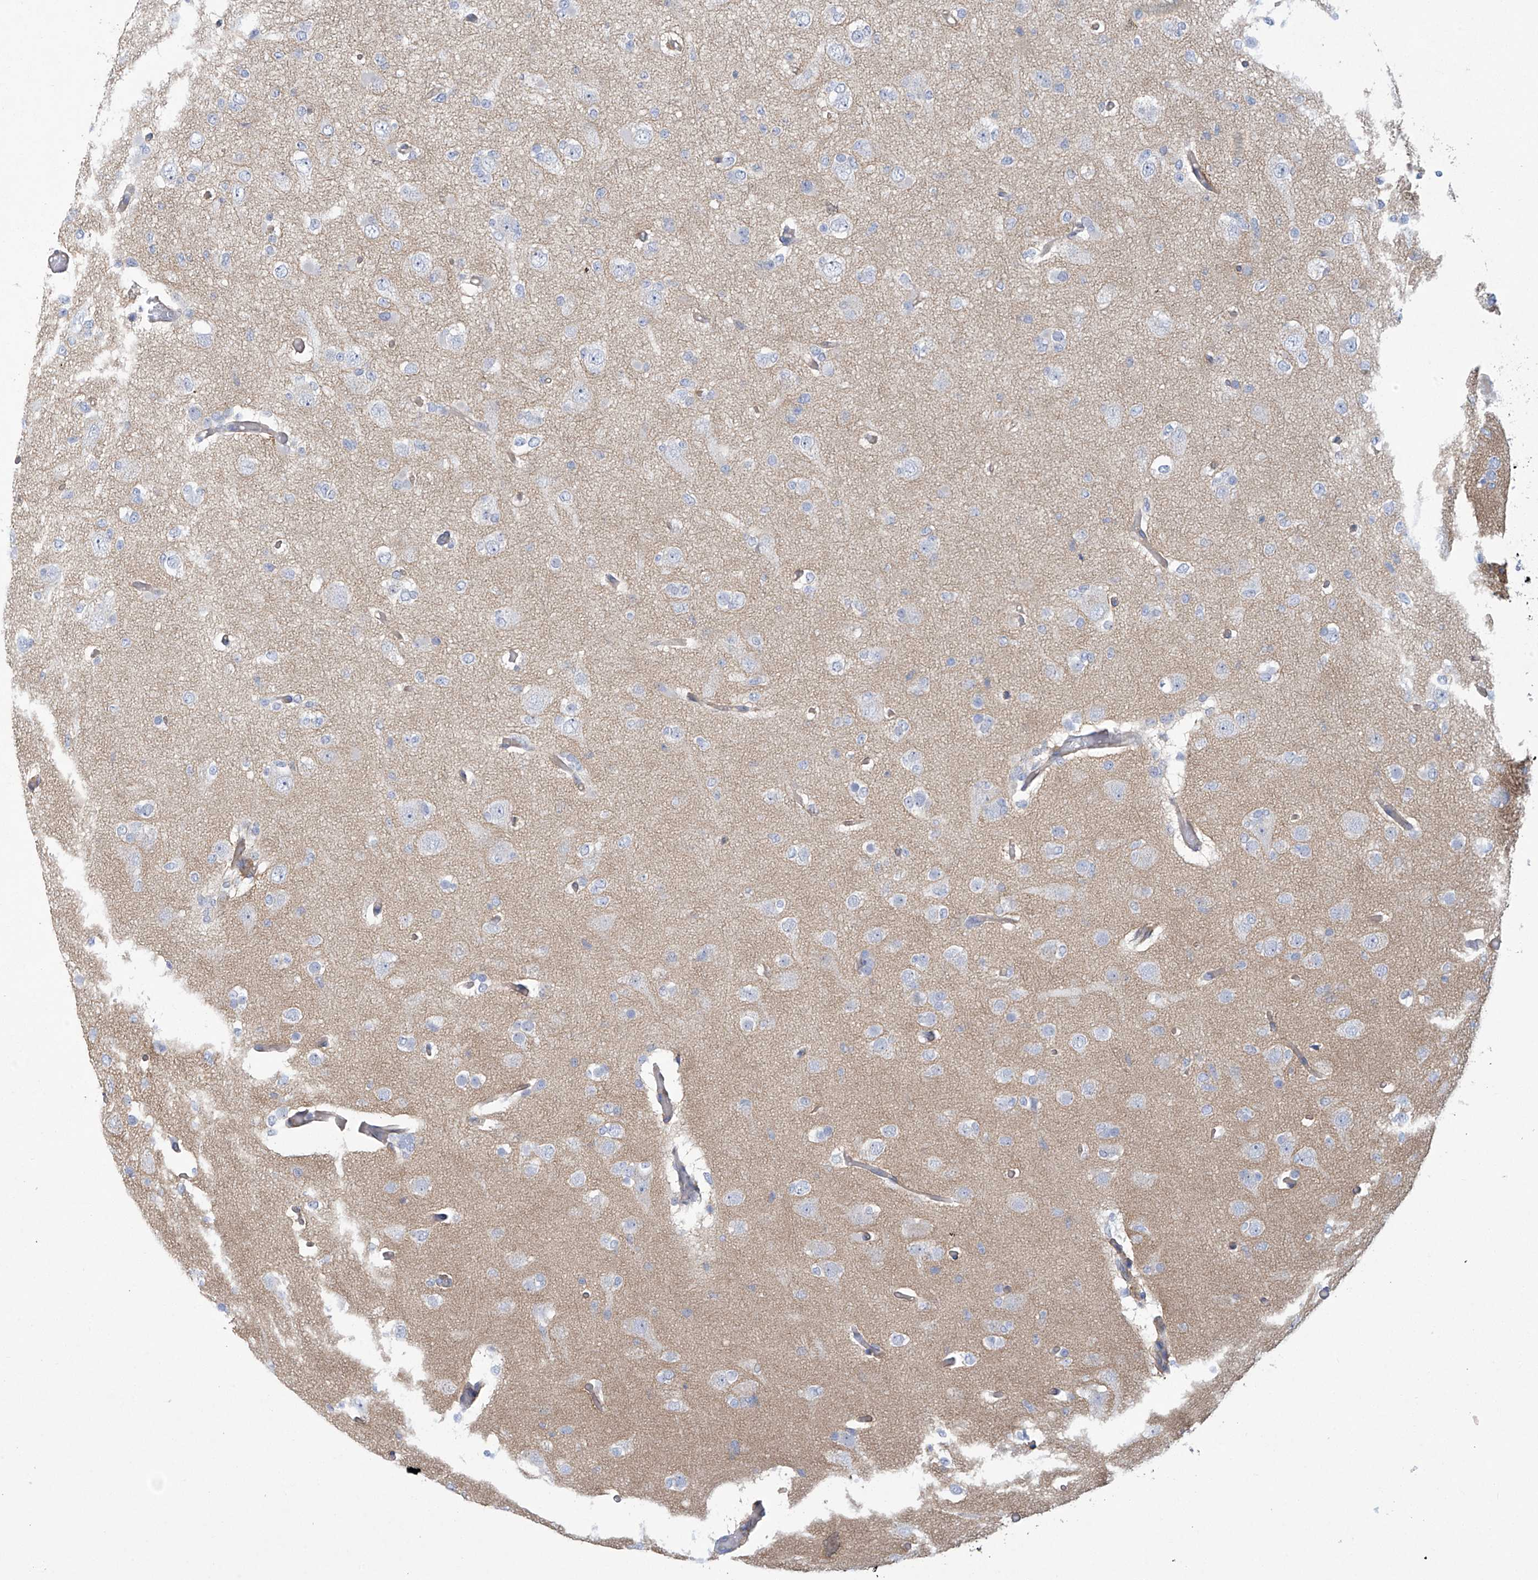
{"staining": {"intensity": "negative", "quantity": "none", "location": "none"}, "tissue": "glioma", "cell_type": "Tumor cells", "image_type": "cancer", "snomed": [{"axis": "morphology", "description": "Glioma, malignant, Low grade"}, {"axis": "topography", "description": "Brain"}], "caption": "IHC micrograph of neoplastic tissue: human glioma stained with DAB shows no significant protein staining in tumor cells.", "gene": "ABHD13", "patient": {"sex": "female", "age": 22}}